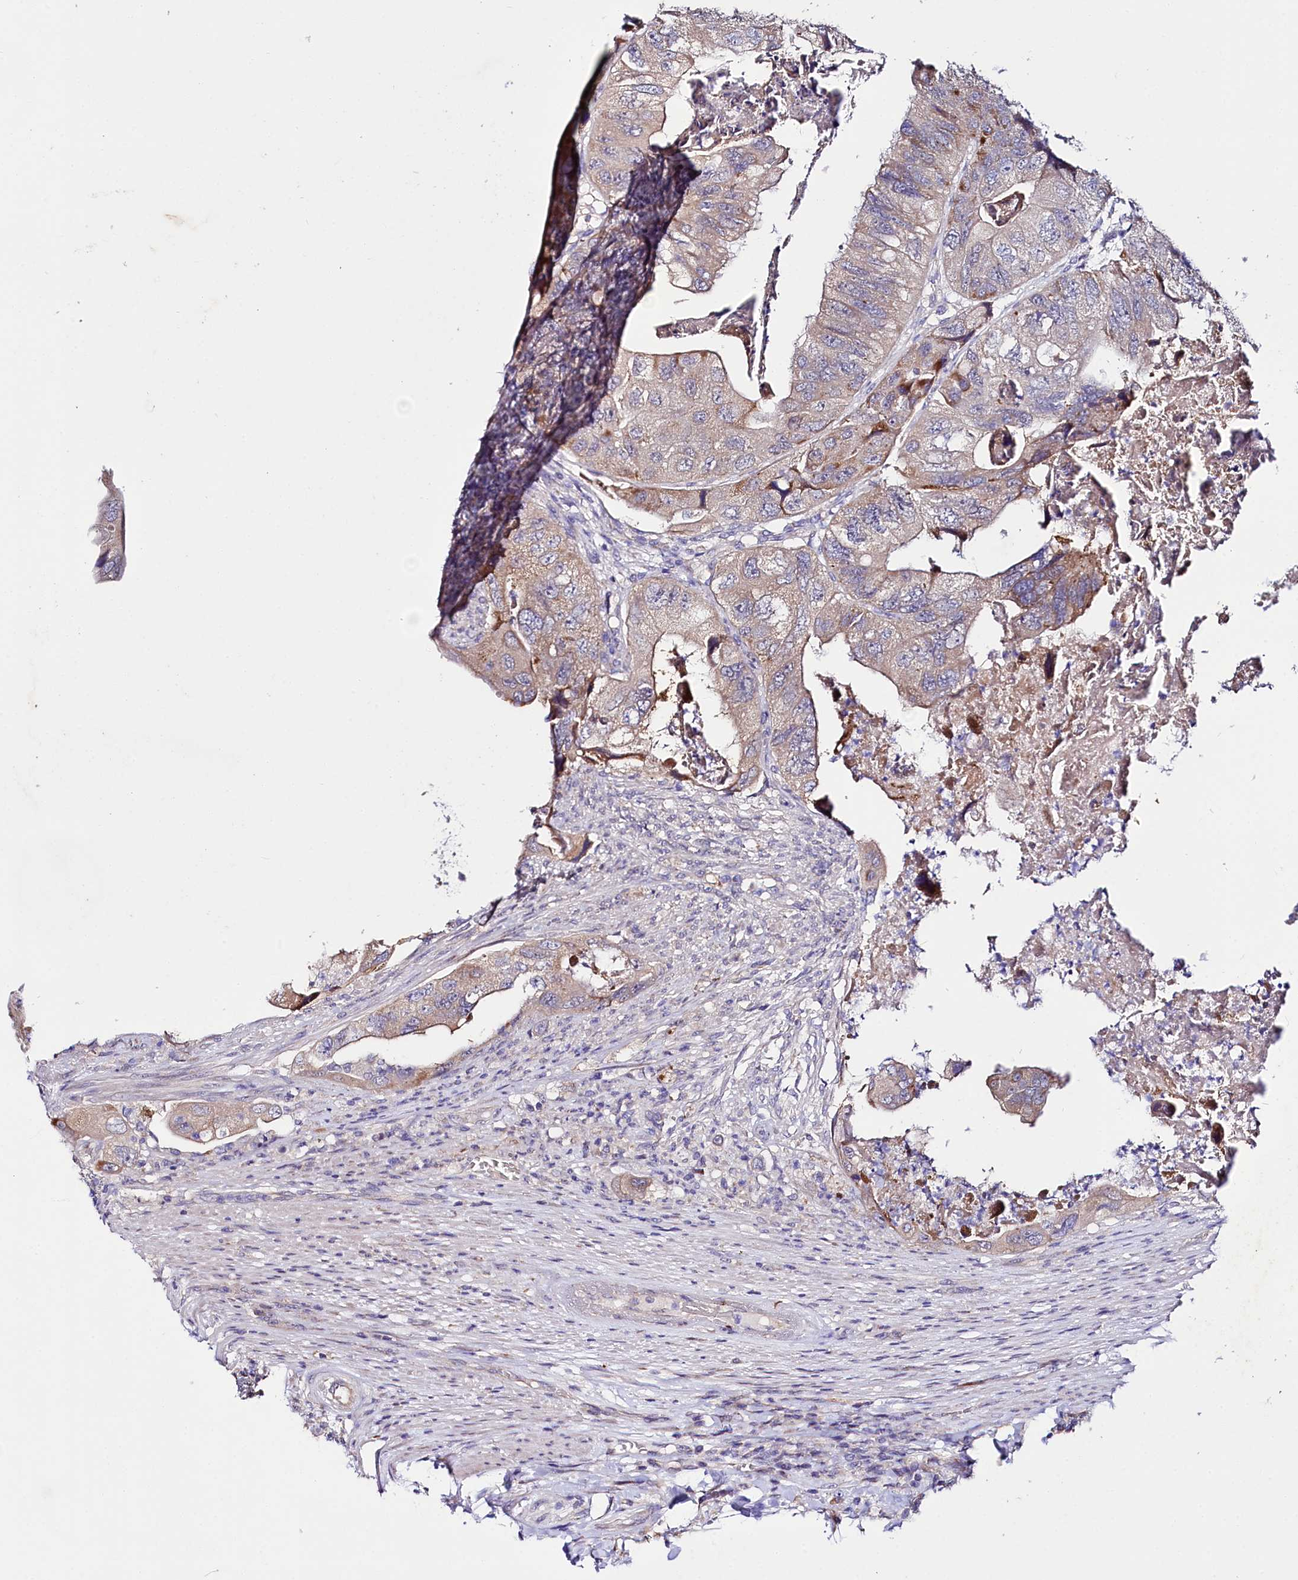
{"staining": {"intensity": "moderate", "quantity": "<25%", "location": "cytoplasmic/membranous"}, "tissue": "colorectal cancer", "cell_type": "Tumor cells", "image_type": "cancer", "snomed": [{"axis": "morphology", "description": "Adenocarcinoma, NOS"}, {"axis": "topography", "description": "Rectum"}], "caption": "Adenocarcinoma (colorectal) tissue exhibits moderate cytoplasmic/membranous expression in about <25% of tumor cells Immunohistochemistry stains the protein of interest in brown and the nuclei are stained blue.", "gene": "CEP295", "patient": {"sex": "male", "age": 63}}